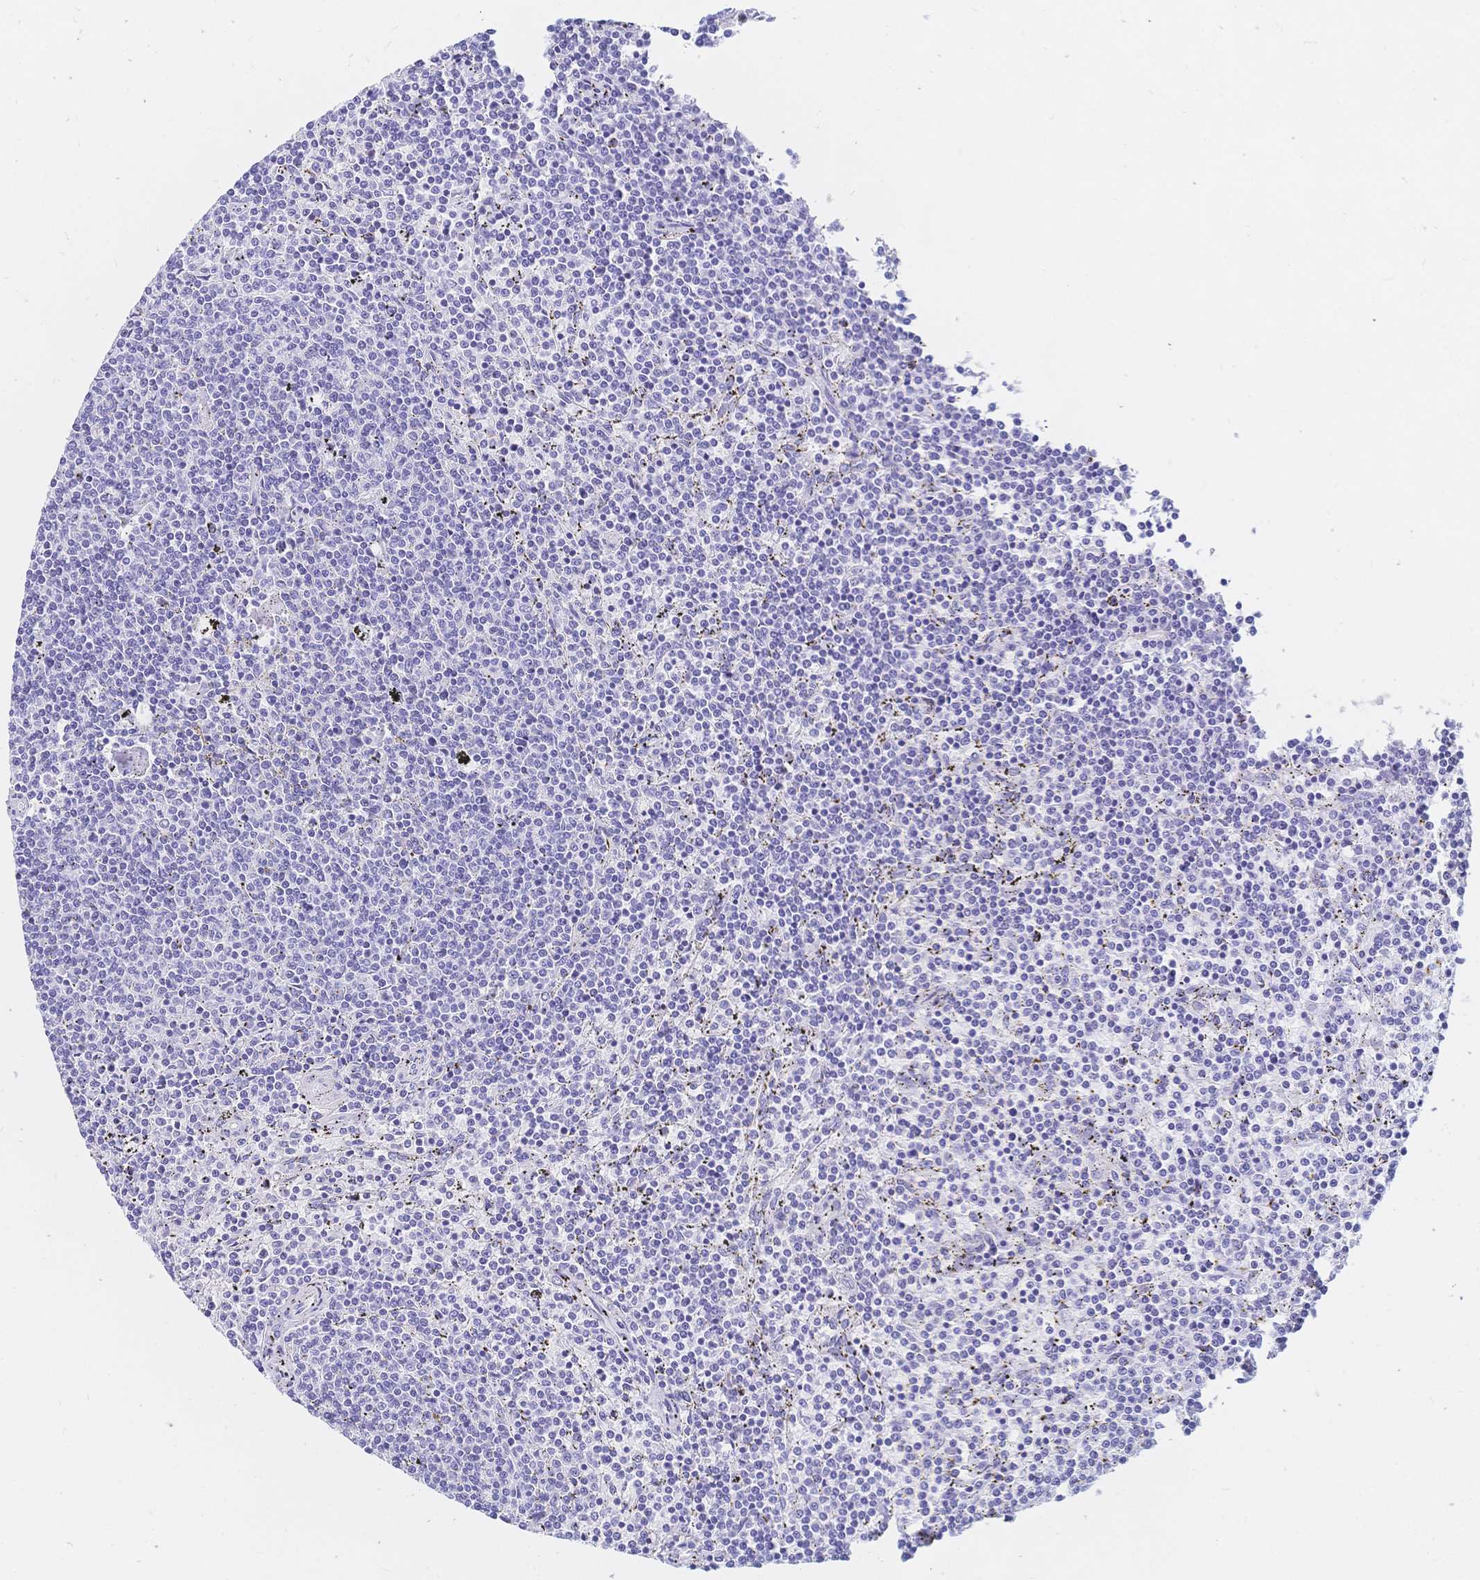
{"staining": {"intensity": "negative", "quantity": "none", "location": "none"}, "tissue": "lymphoma", "cell_type": "Tumor cells", "image_type": "cancer", "snomed": [{"axis": "morphology", "description": "Malignant lymphoma, non-Hodgkin's type, Low grade"}, {"axis": "topography", "description": "Spleen"}], "caption": "A micrograph of malignant lymphoma, non-Hodgkin's type (low-grade) stained for a protein exhibits no brown staining in tumor cells.", "gene": "MEP1B", "patient": {"sex": "female", "age": 50}}